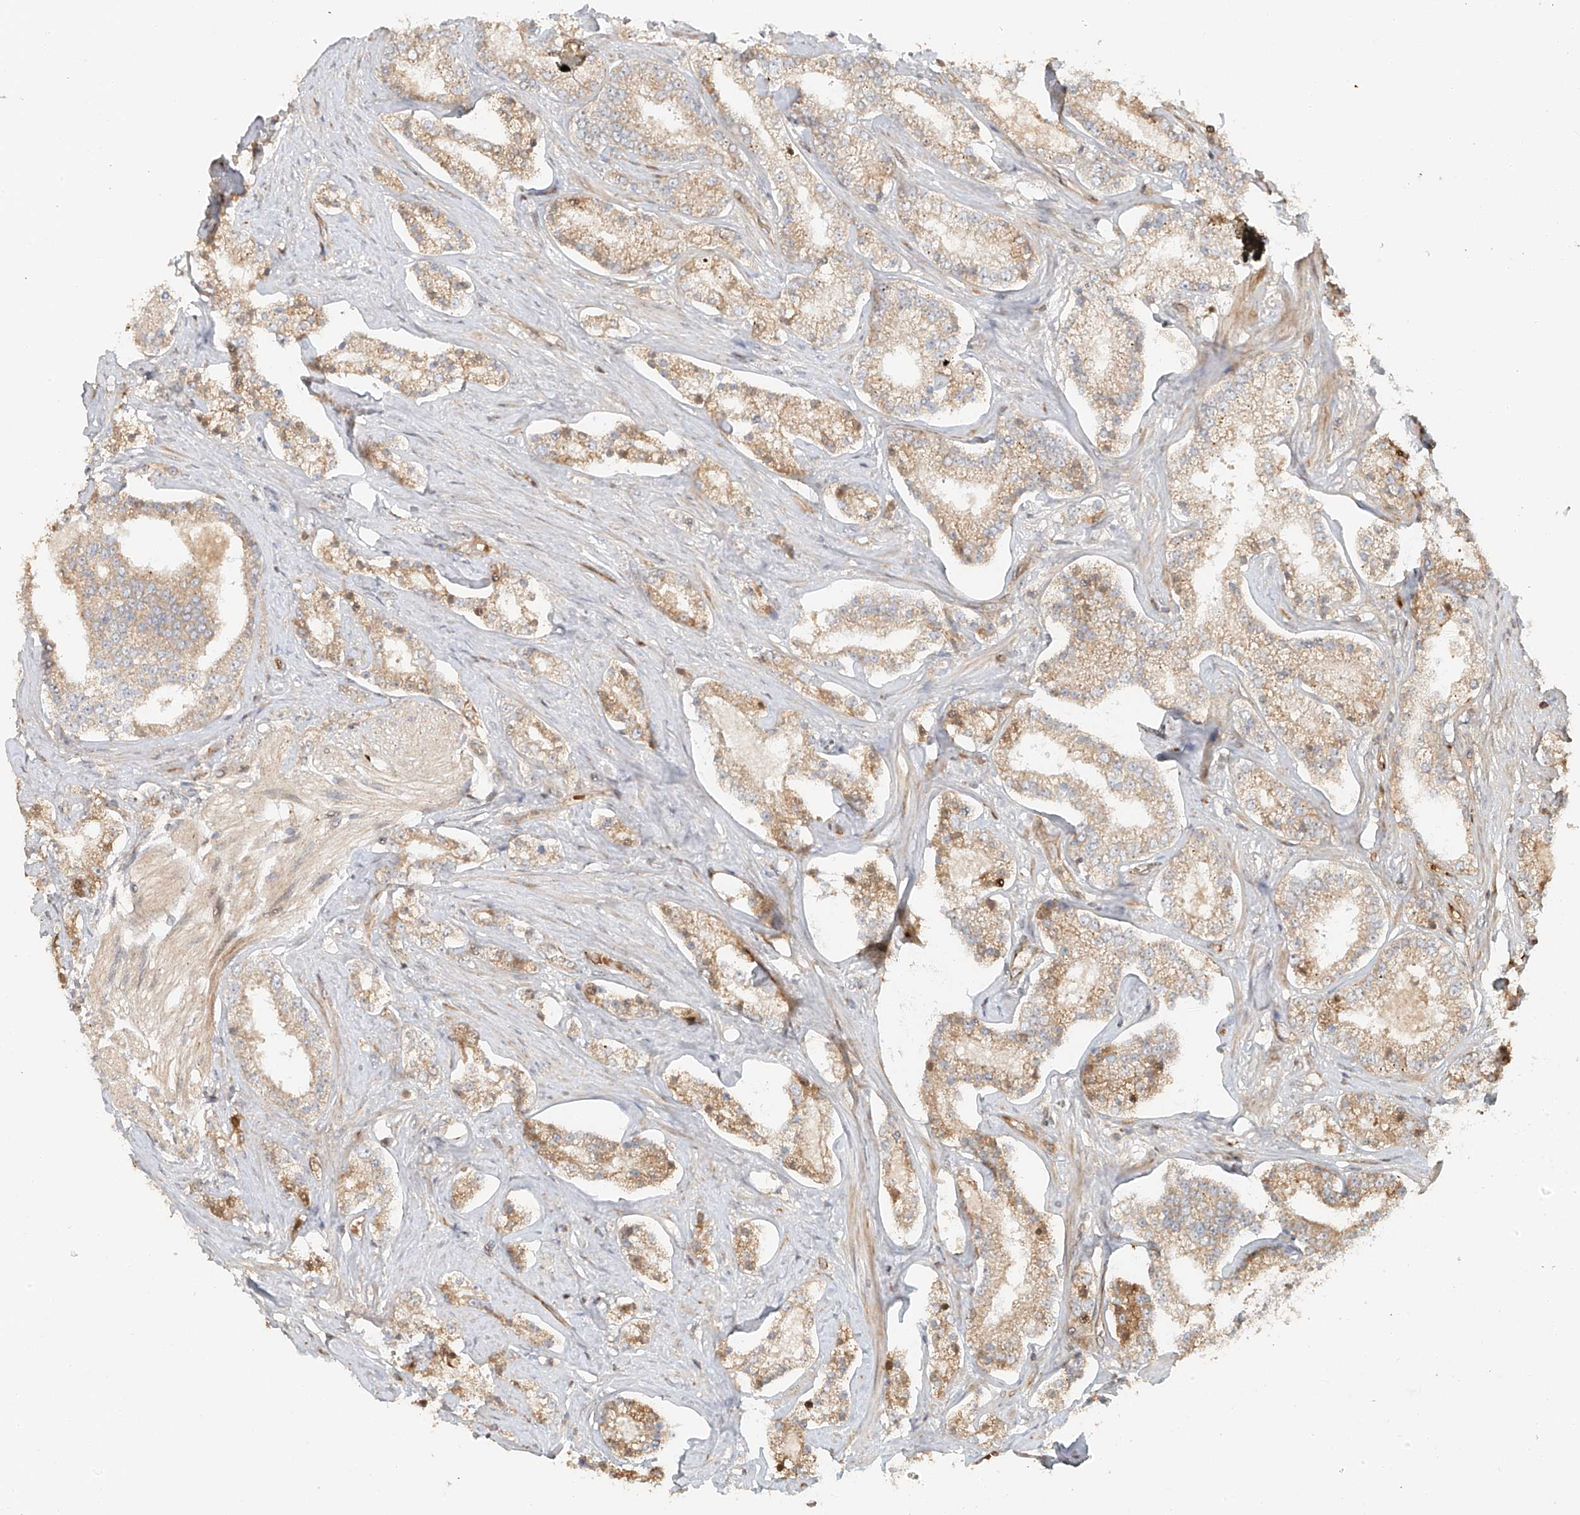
{"staining": {"intensity": "weak", "quantity": ">75%", "location": "cytoplasmic/membranous"}, "tissue": "prostate cancer", "cell_type": "Tumor cells", "image_type": "cancer", "snomed": [{"axis": "morphology", "description": "Normal tissue, NOS"}, {"axis": "morphology", "description": "Adenocarcinoma, High grade"}, {"axis": "topography", "description": "Prostate"}], "caption": "This photomicrograph exhibits immunohistochemistry (IHC) staining of human prostate adenocarcinoma (high-grade), with low weak cytoplasmic/membranous staining in approximately >75% of tumor cells.", "gene": "MIPEP", "patient": {"sex": "male", "age": 83}}